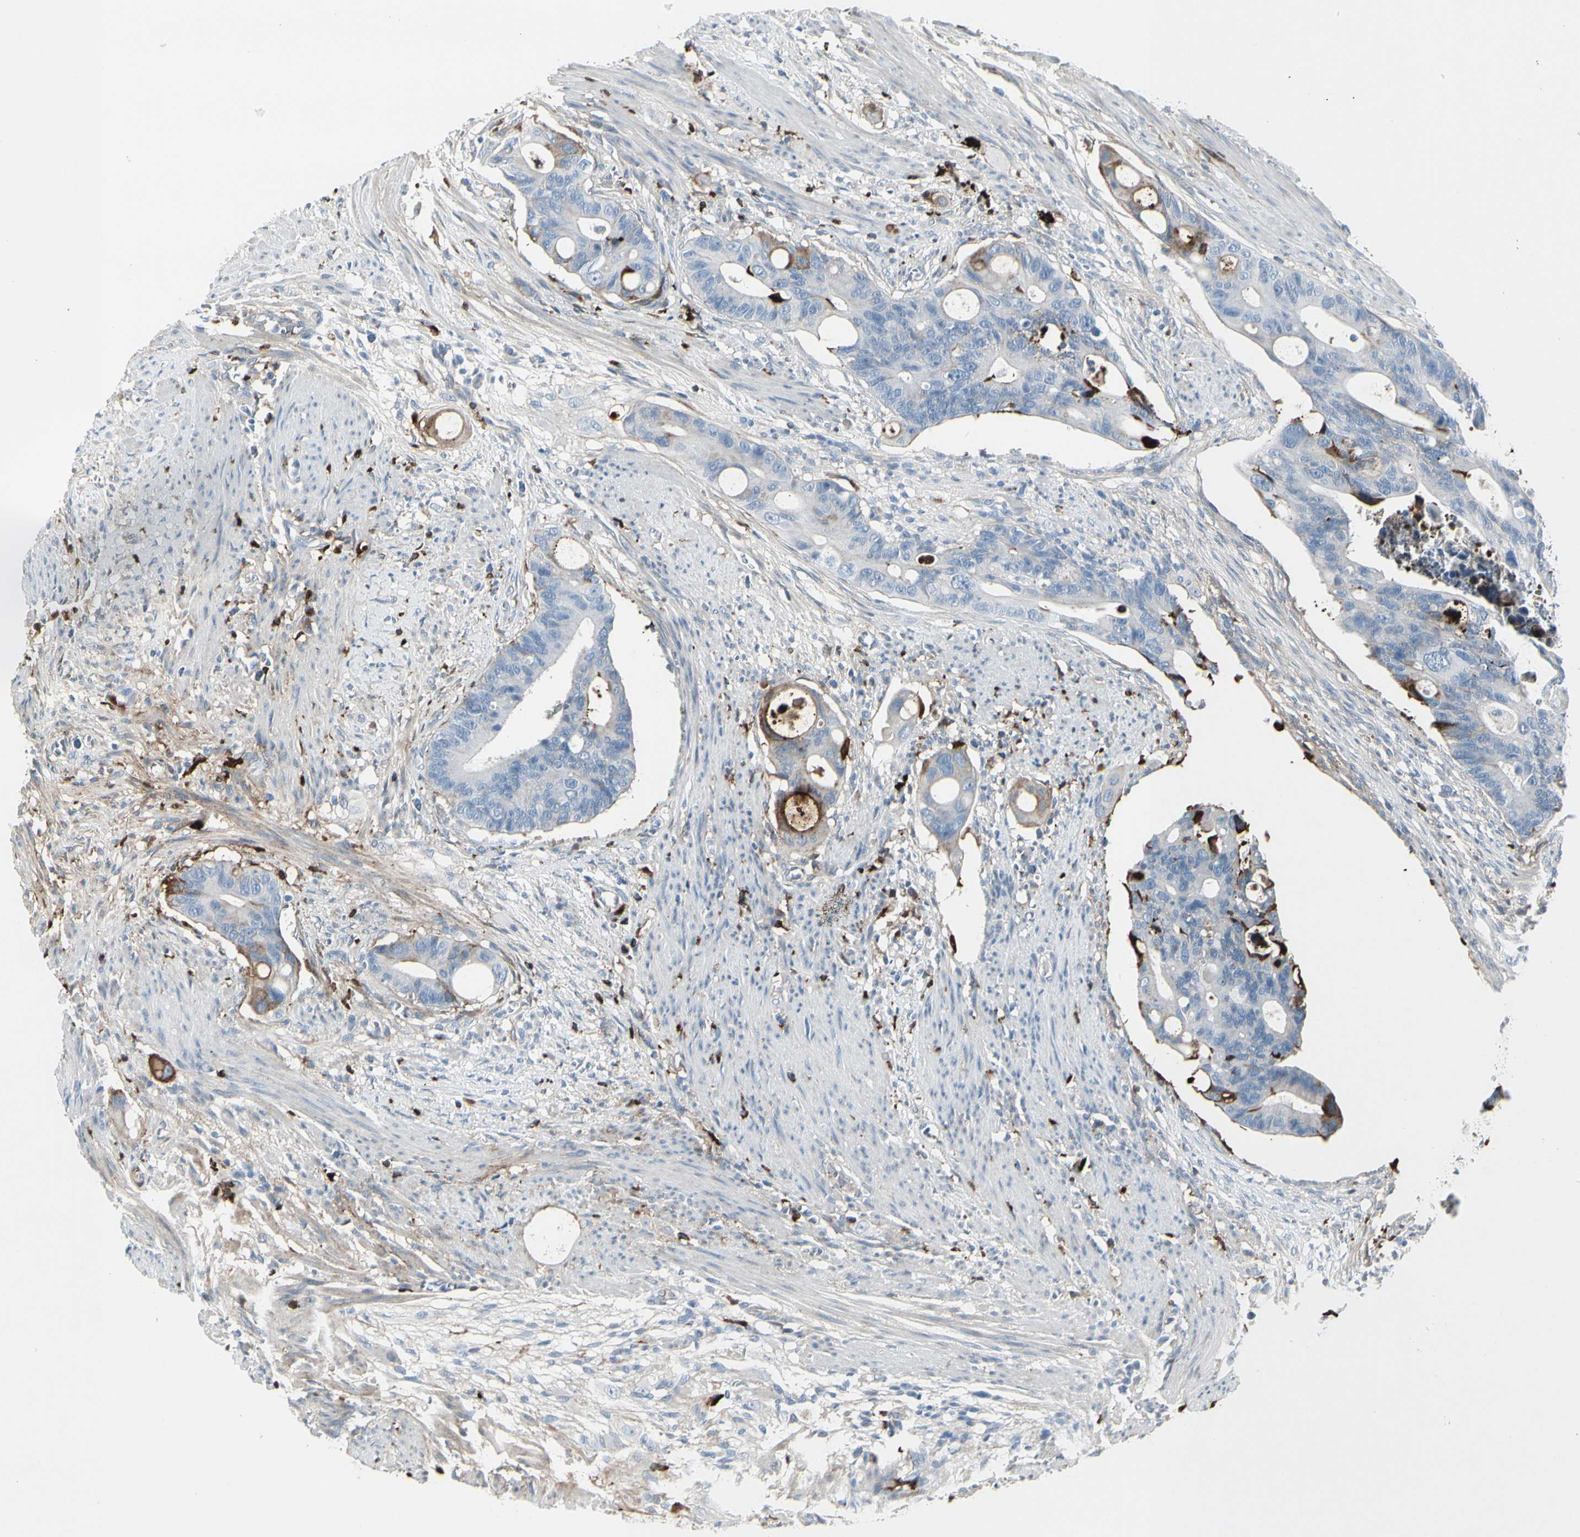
{"staining": {"intensity": "moderate", "quantity": "<25%", "location": "cytoplasmic/membranous"}, "tissue": "colorectal cancer", "cell_type": "Tumor cells", "image_type": "cancer", "snomed": [{"axis": "morphology", "description": "Adenocarcinoma, NOS"}, {"axis": "topography", "description": "Colon"}], "caption": "Tumor cells exhibit low levels of moderate cytoplasmic/membranous positivity in approximately <25% of cells in human colorectal cancer. (DAB = brown stain, brightfield microscopy at high magnification).", "gene": "IGHG1", "patient": {"sex": "female", "age": 57}}